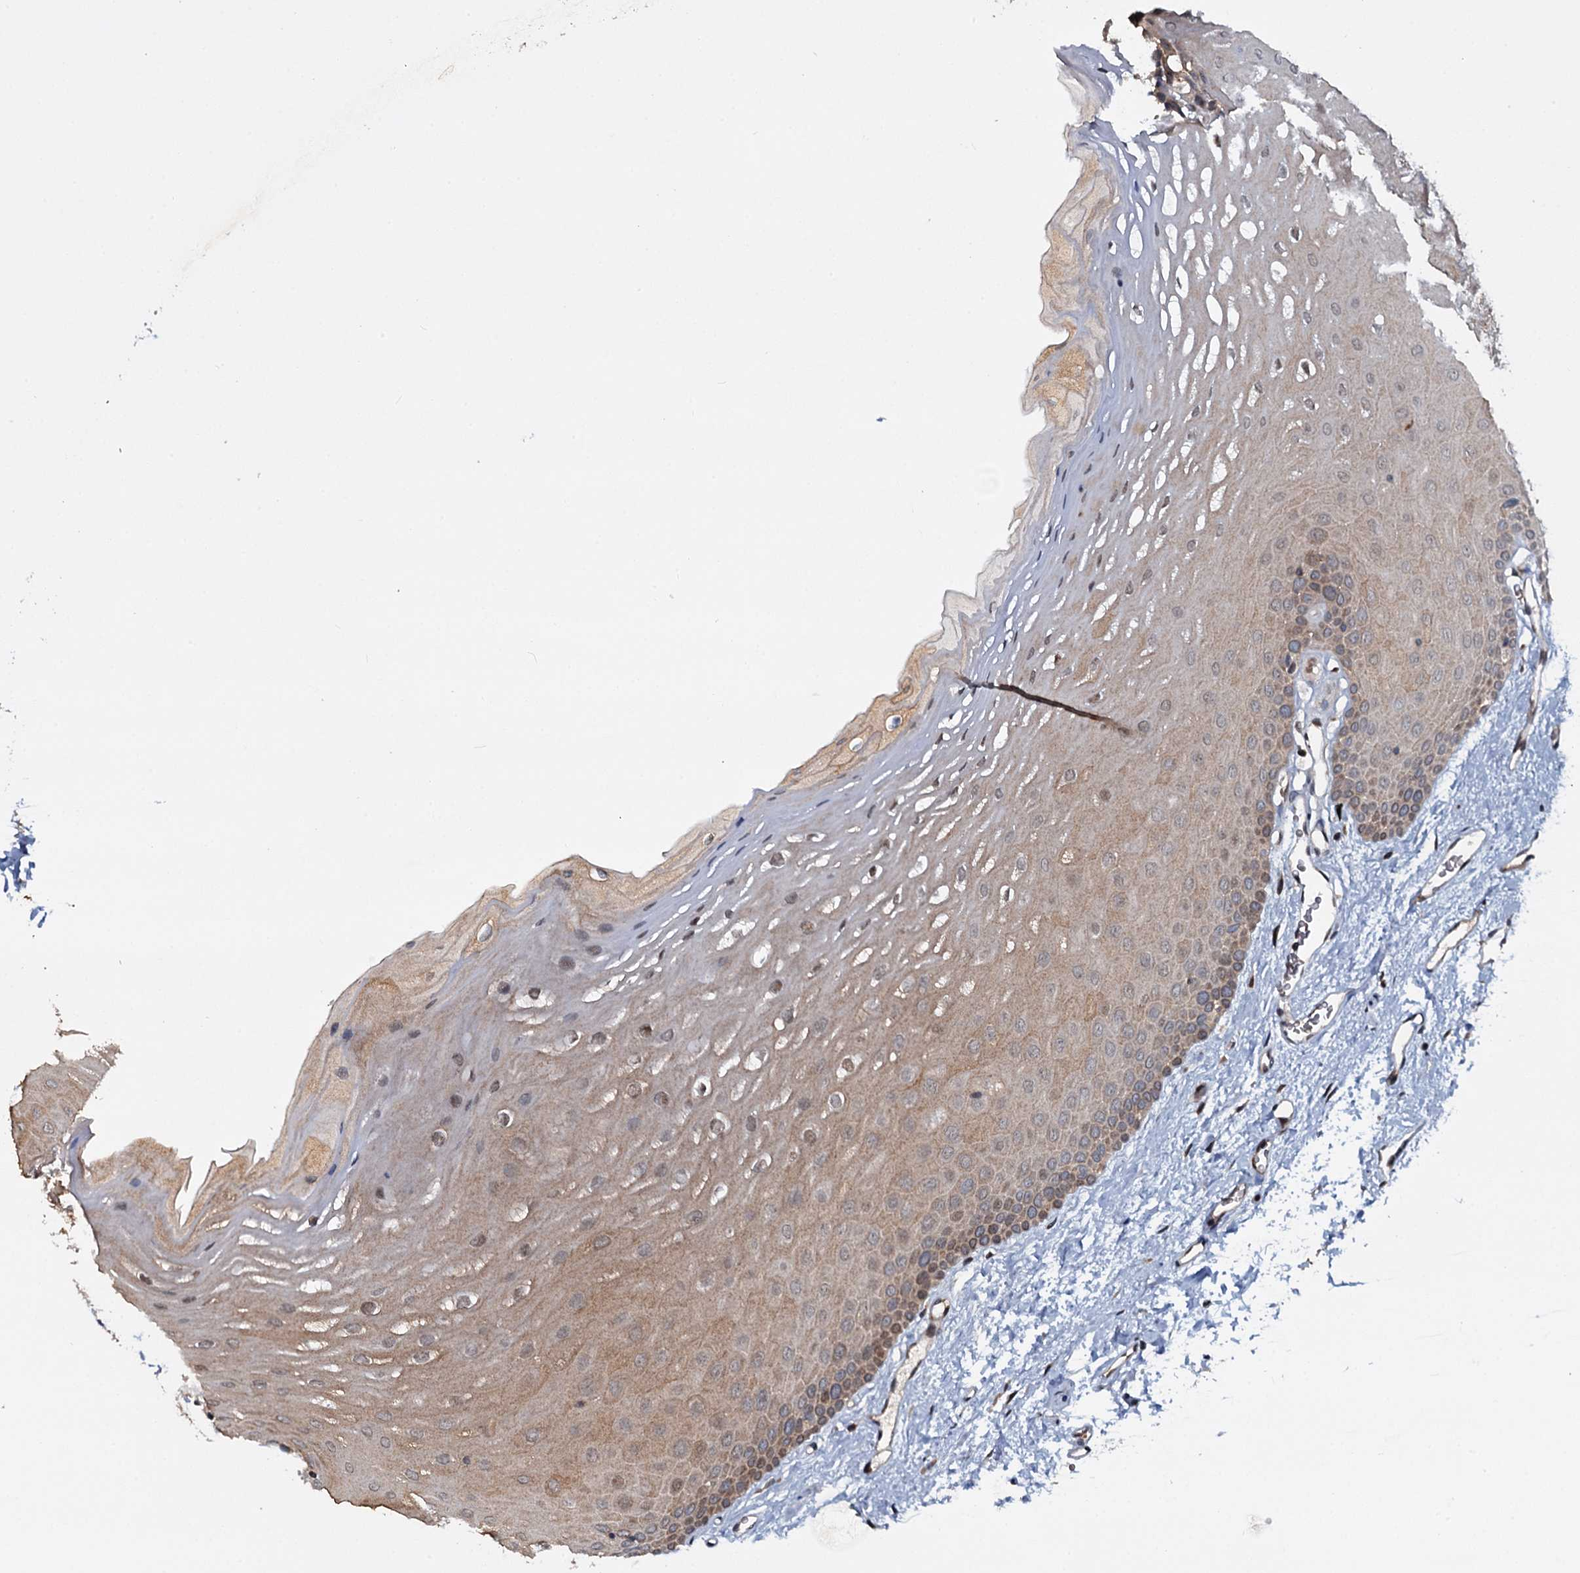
{"staining": {"intensity": "moderate", "quantity": "25%-75%", "location": "cytoplasmic/membranous"}, "tissue": "oral mucosa", "cell_type": "Squamous epithelial cells", "image_type": "normal", "snomed": [{"axis": "morphology", "description": "Normal tissue, NOS"}, {"axis": "topography", "description": "Oral tissue"}], "caption": "A high-resolution histopathology image shows IHC staining of normal oral mucosa, which exhibits moderate cytoplasmic/membranous positivity in approximately 25%-75% of squamous epithelial cells.", "gene": "HDDC3", "patient": {"sex": "female", "age": 70}}